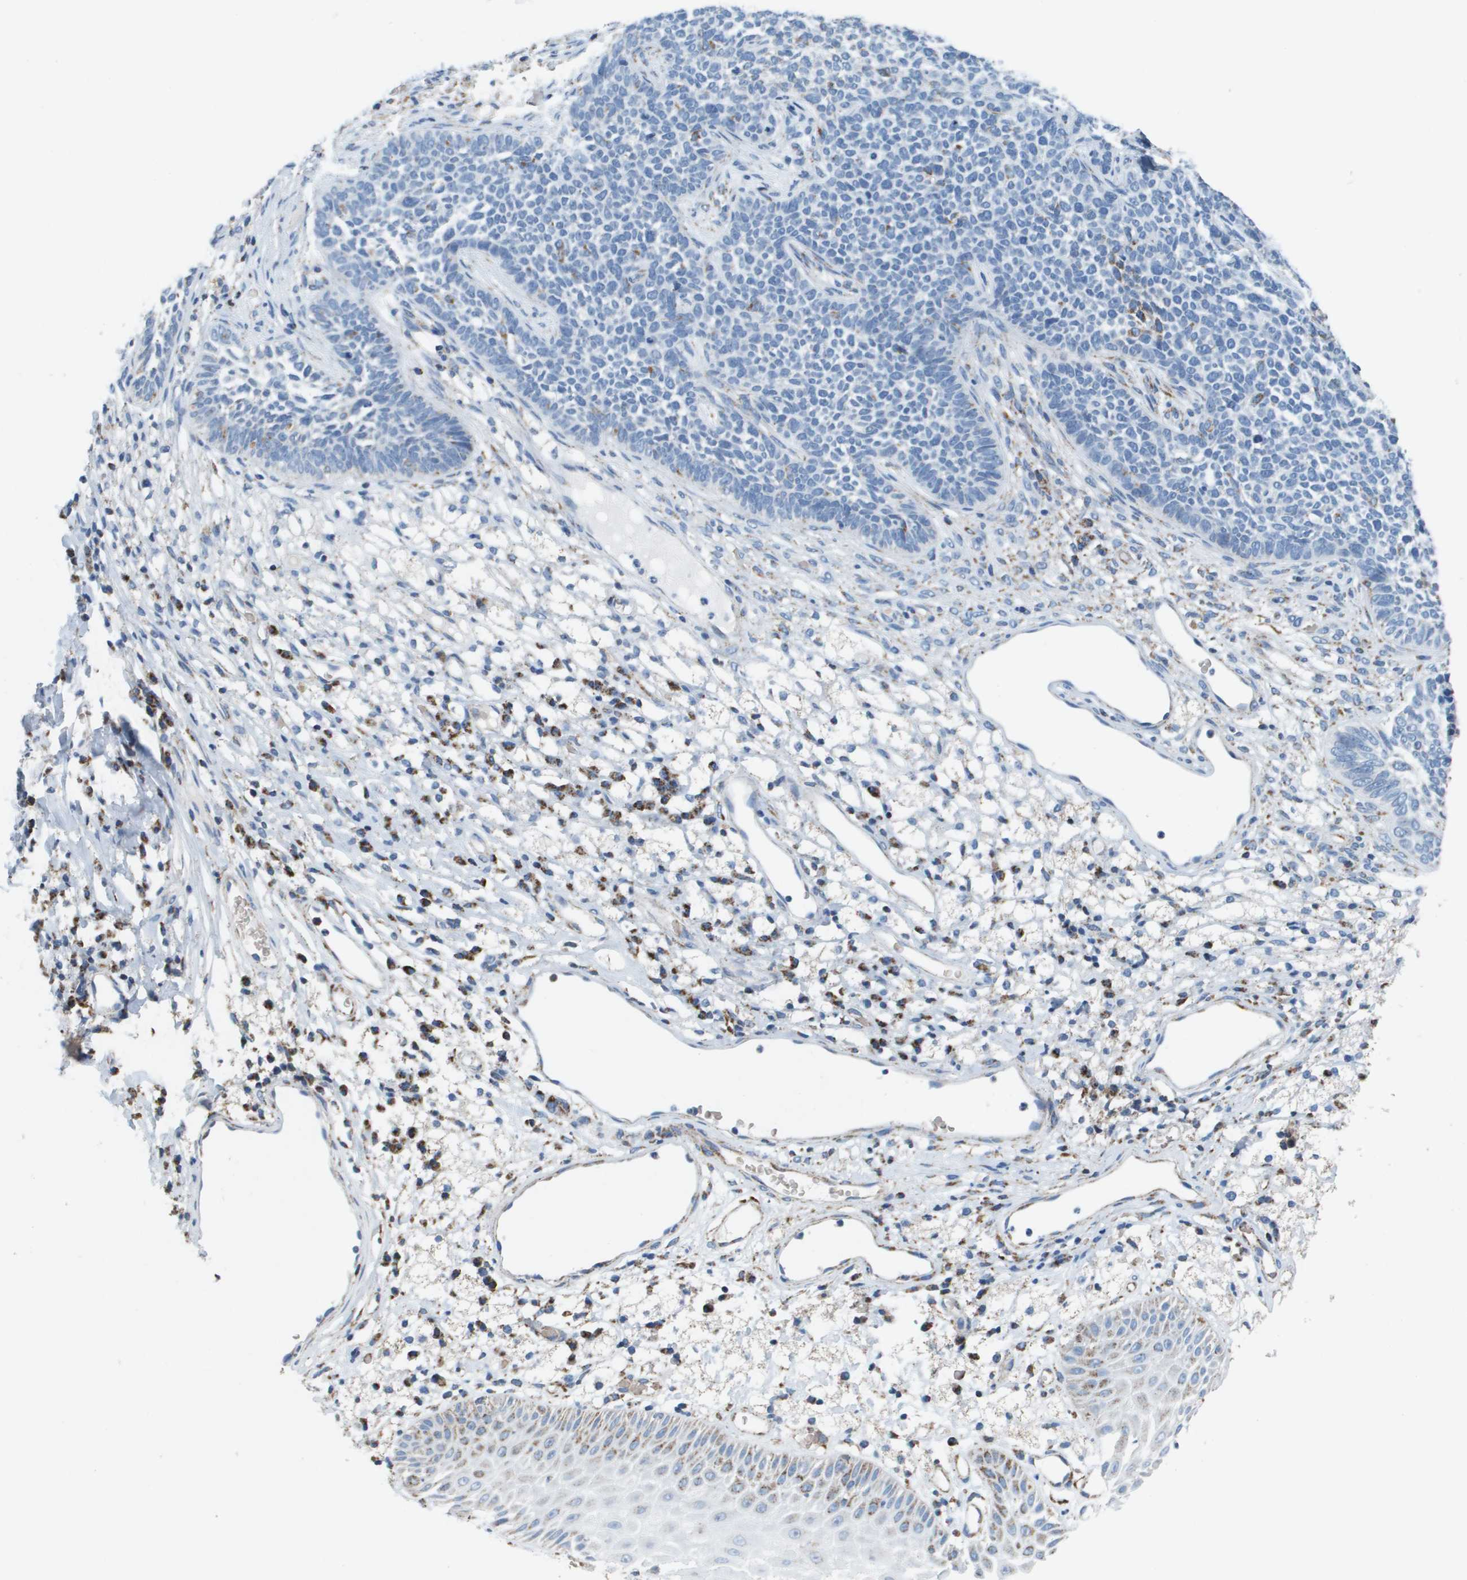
{"staining": {"intensity": "negative", "quantity": "none", "location": "none"}, "tissue": "skin cancer", "cell_type": "Tumor cells", "image_type": "cancer", "snomed": [{"axis": "morphology", "description": "Basal cell carcinoma"}, {"axis": "topography", "description": "Skin"}], "caption": "The IHC histopathology image has no significant positivity in tumor cells of basal cell carcinoma (skin) tissue. (Stains: DAB immunohistochemistry (IHC) with hematoxylin counter stain, Microscopy: brightfield microscopy at high magnification).", "gene": "ATP5F1B", "patient": {"sex": "female", "age": 84}}